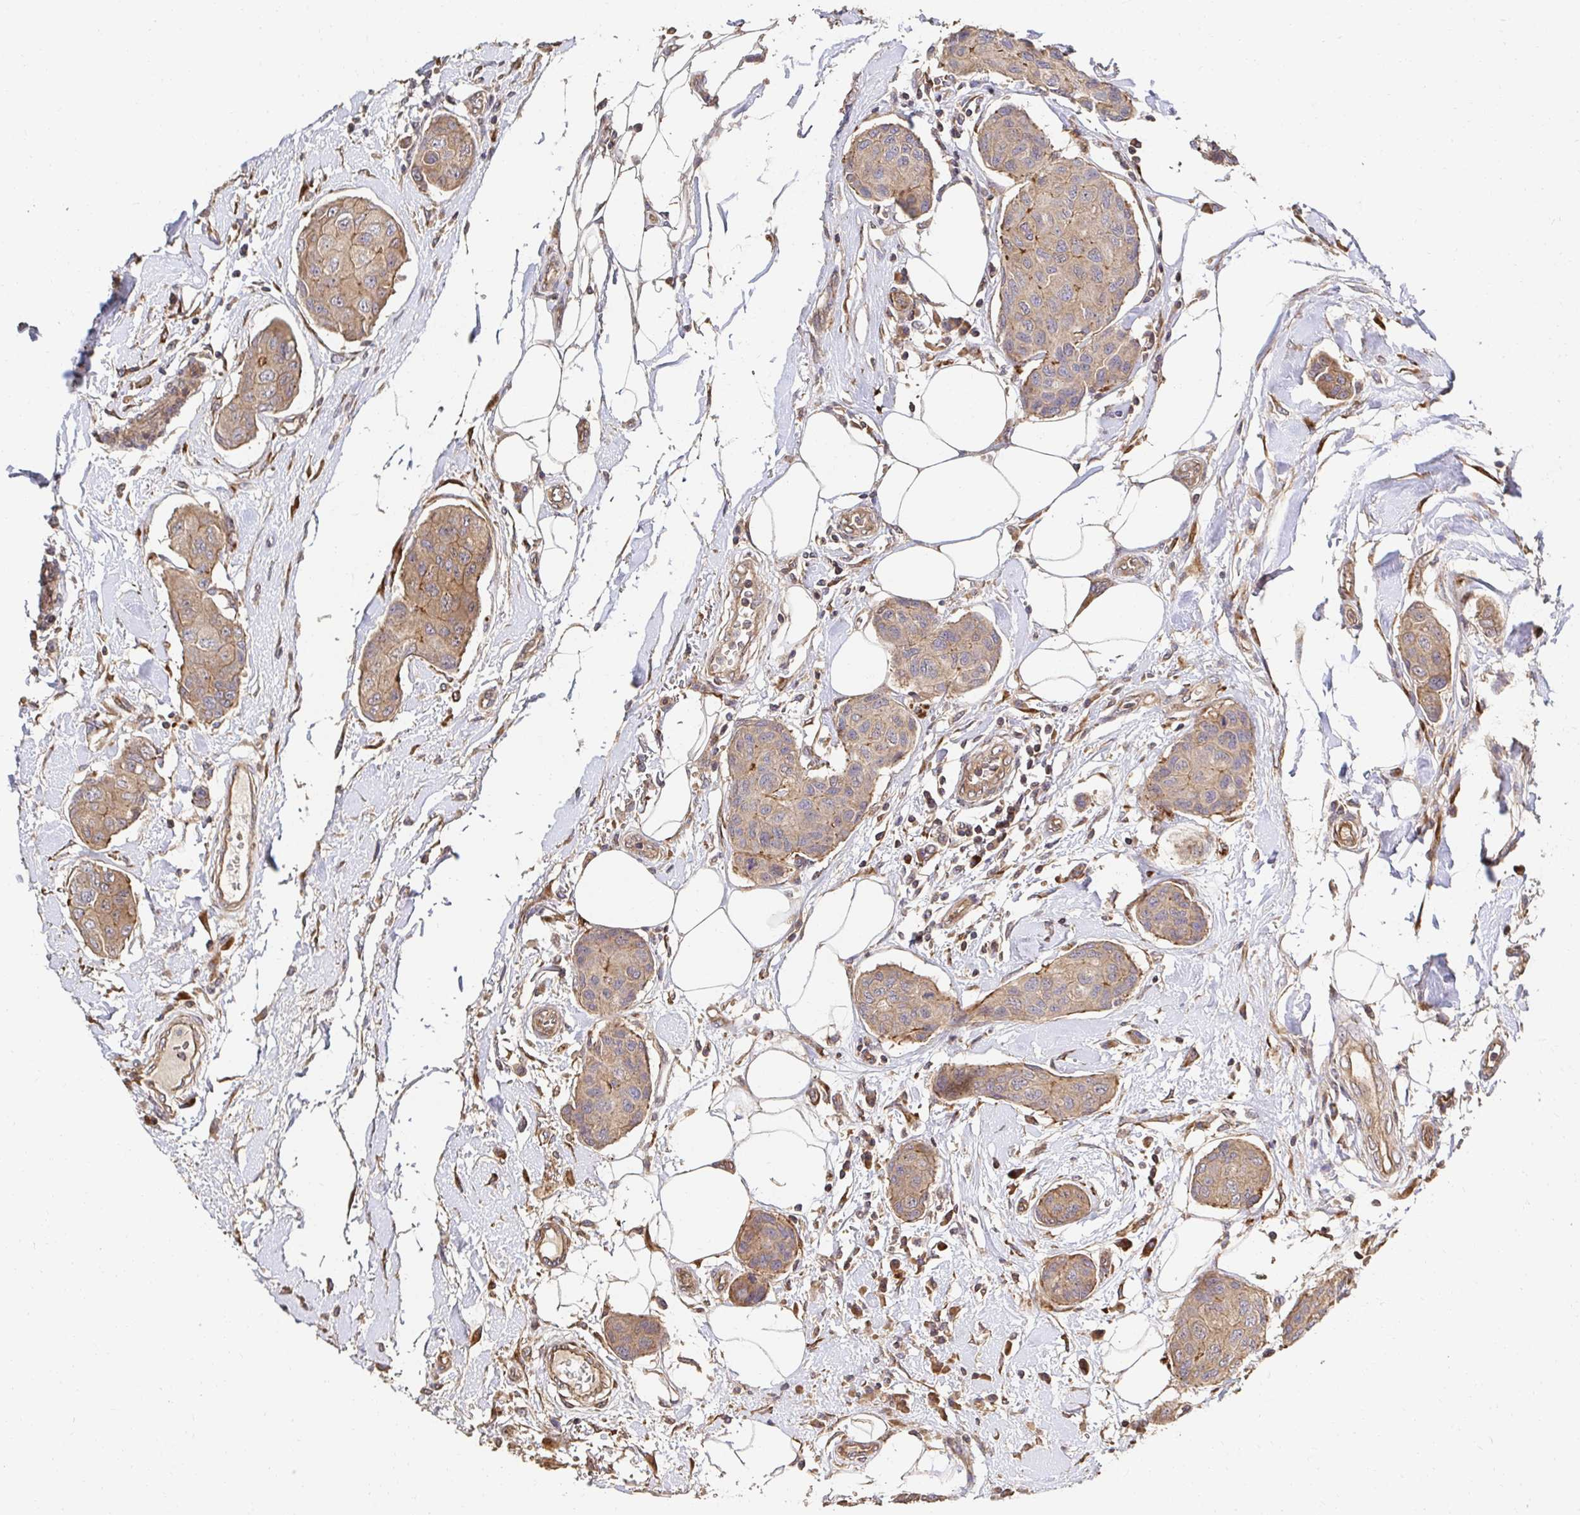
{"staining": {"intensity": "moderate", "quantity": ">75%", "location": "cytoplasmic/membranous"}, "tissue": "breast cancer", "cell_type": "Tumor cells", "image_type": "cancer", "snomed": [{"axis": "morphology", "description": "Duct carcinoma"}, {"axis": "topography", "description": "Breast"}, {"axis": "topography", "description": "Lymph node"}], "caption": "Breast cancer stained with DAB immunohistochemistry (IHC) displays medium levels of moderate cytoplasmic/membranous positivity in approximately >75% of tumor cells.", "gene": "APBB1", "patient": {"sex": "female", "age": 80}}